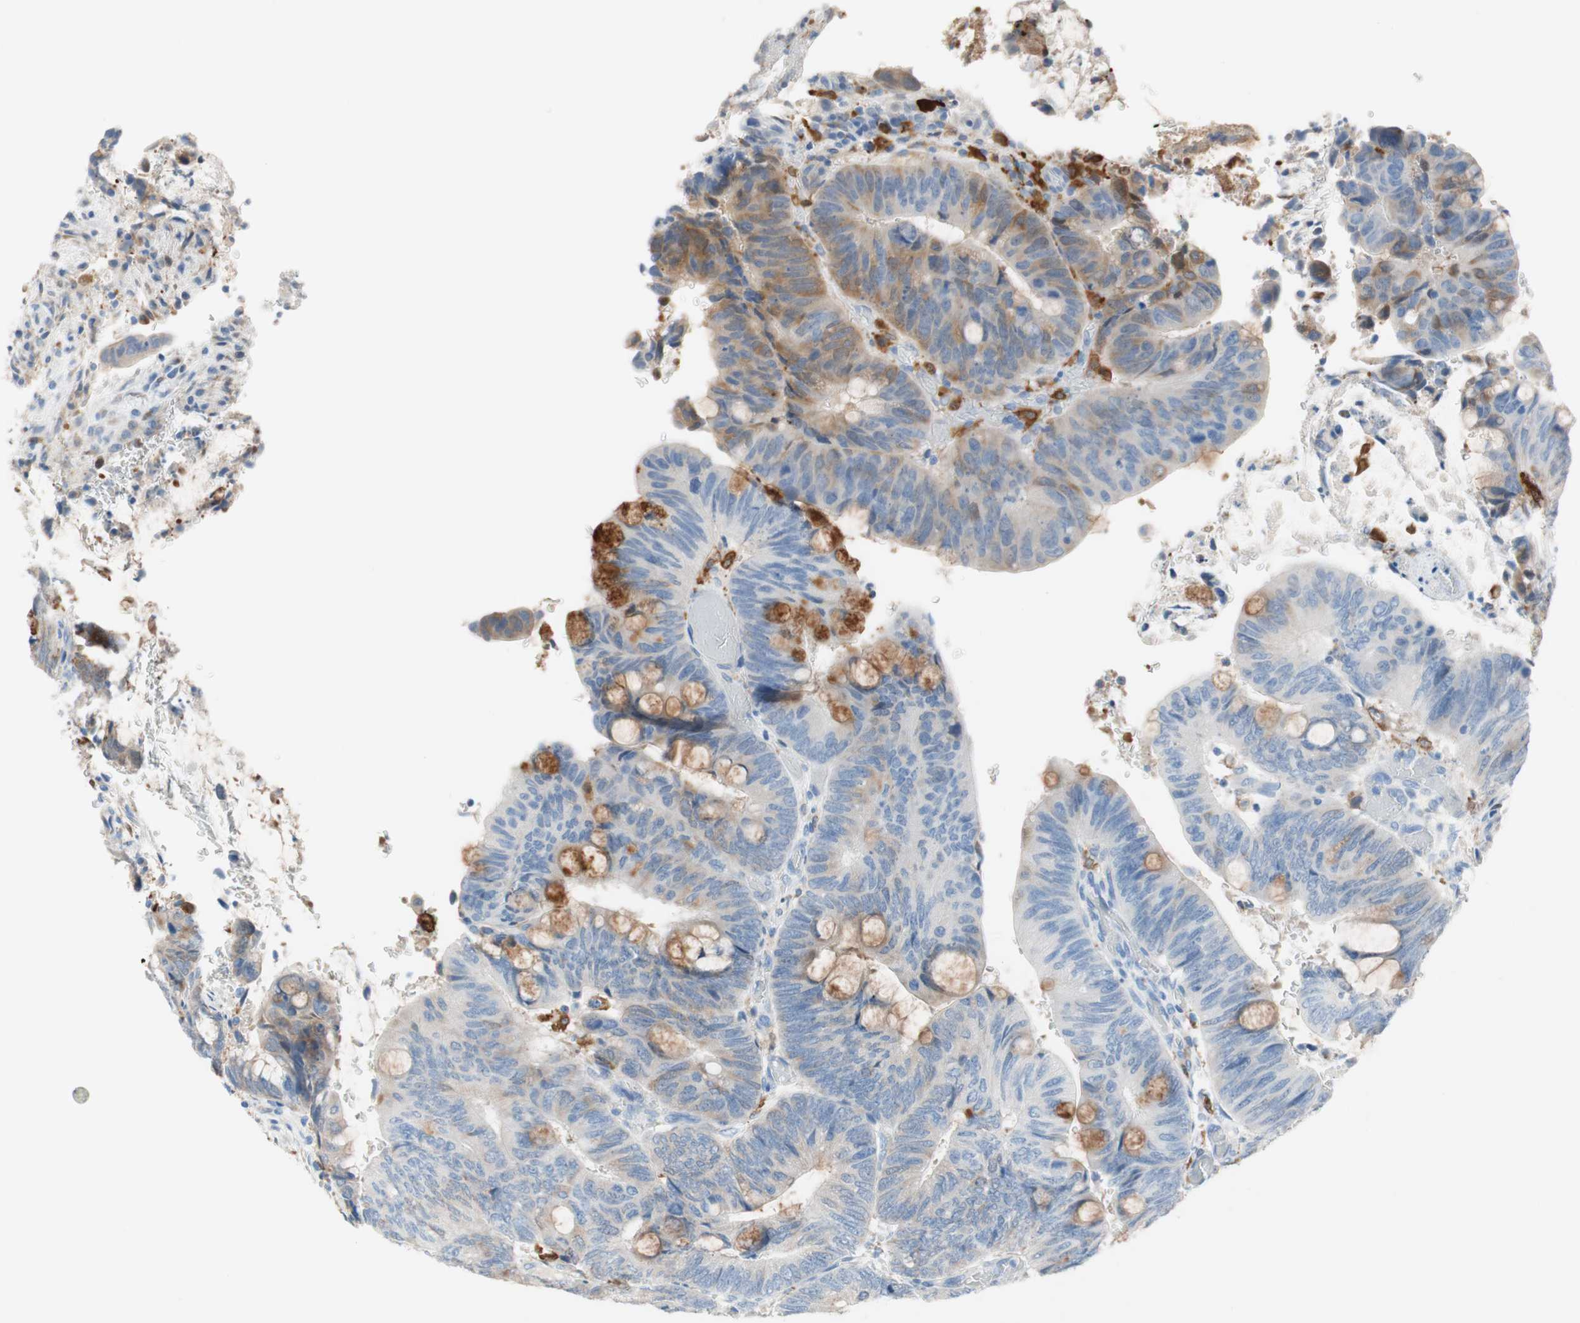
{"staining": {"intensity": "moderate", "quantity": "25%-75%", "location": "cytoplasmic/membranous"}, "tissue": "colorectal cancer", "cell_type": "Tumor cells", "image_type": "cancer", "snomed": [{"axis": "morphology", "description": "Normal tissue, NOS"}, {"axis": "morphology", "description": "Adenocarcinoma, NOS"}, {"axis": "topography", "description": "Rectum"}, {"axis": "topography", "description": "Peripheral nerve tissue"}], "caption": "This histopathology image reveals colorectal adenocarcinoma stained with immunohistochemistry to label a protein in brown. The cytoplasmic/membranous of tumor cells show moderate positivity for the protein. Nuclei are counter-stained blue.", "gene": "GLUL", "patient": {"sex": "male", "age": 92}}